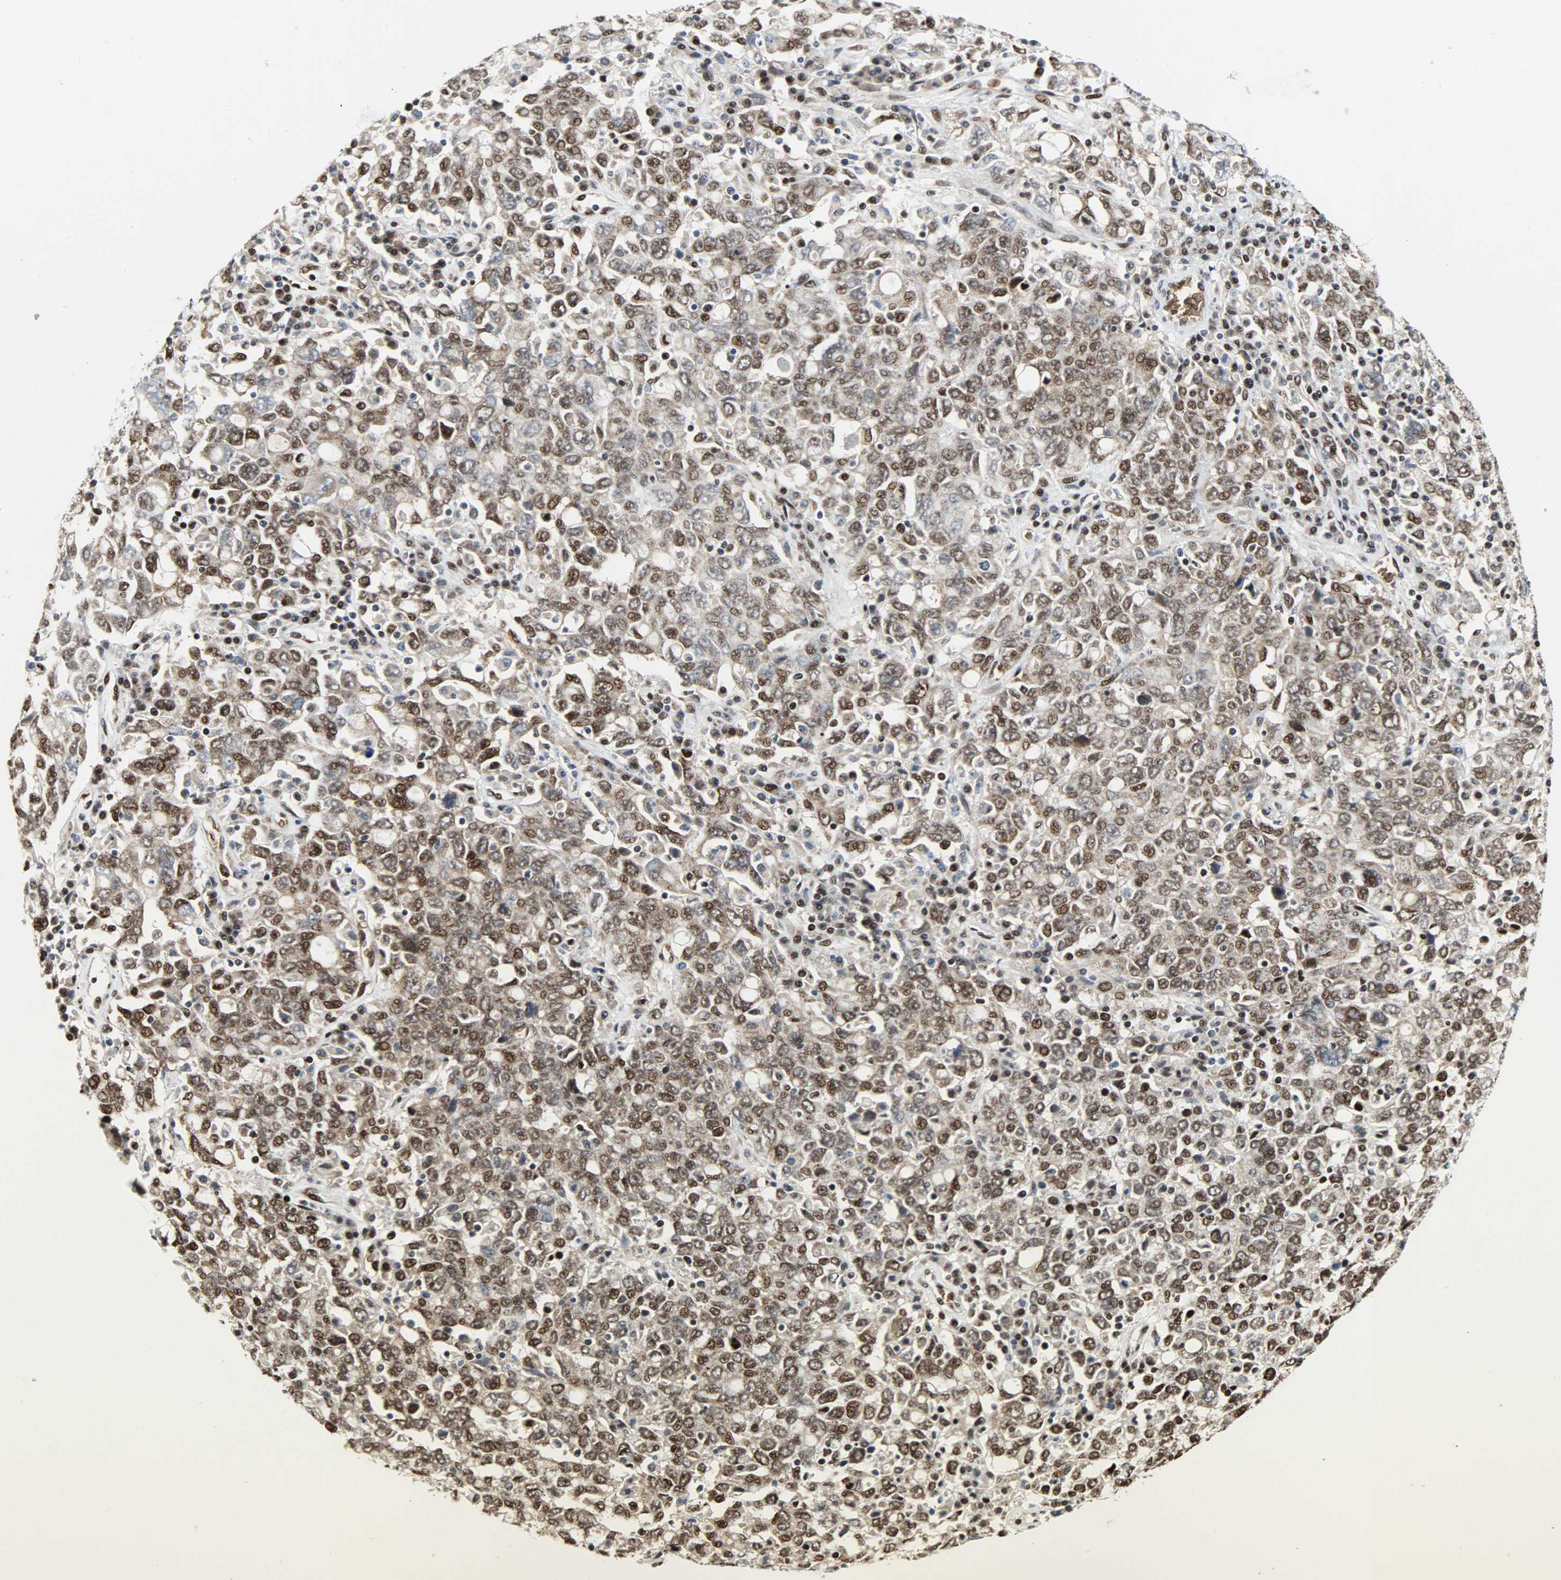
{"staining": {"intensity": "strong", "quantity": ">75%", "location": "cytoplasmic/membranous,nuclear"}, "tissue": "ovarian cancer", "cell_type": "Tumor cells", "image_type": "cancer", "snomed": [{"axis": "morphology", "description": "Carcinoma, endometroid"}, {"axis": "topography", "description": "Ovary"}], "caption": "High-magnification brightfield microscopy of endometroid carcinoma (ovarian) stained with DAB (brown) and counterstained with hematoxylin (blue). tumor cells exhibit strong cytoplasmic/membranous and nuclear staining is seen in approximately>75% of cells.", "gene": "SNAI1", "patient": {"sex": "female", "age": 62}}